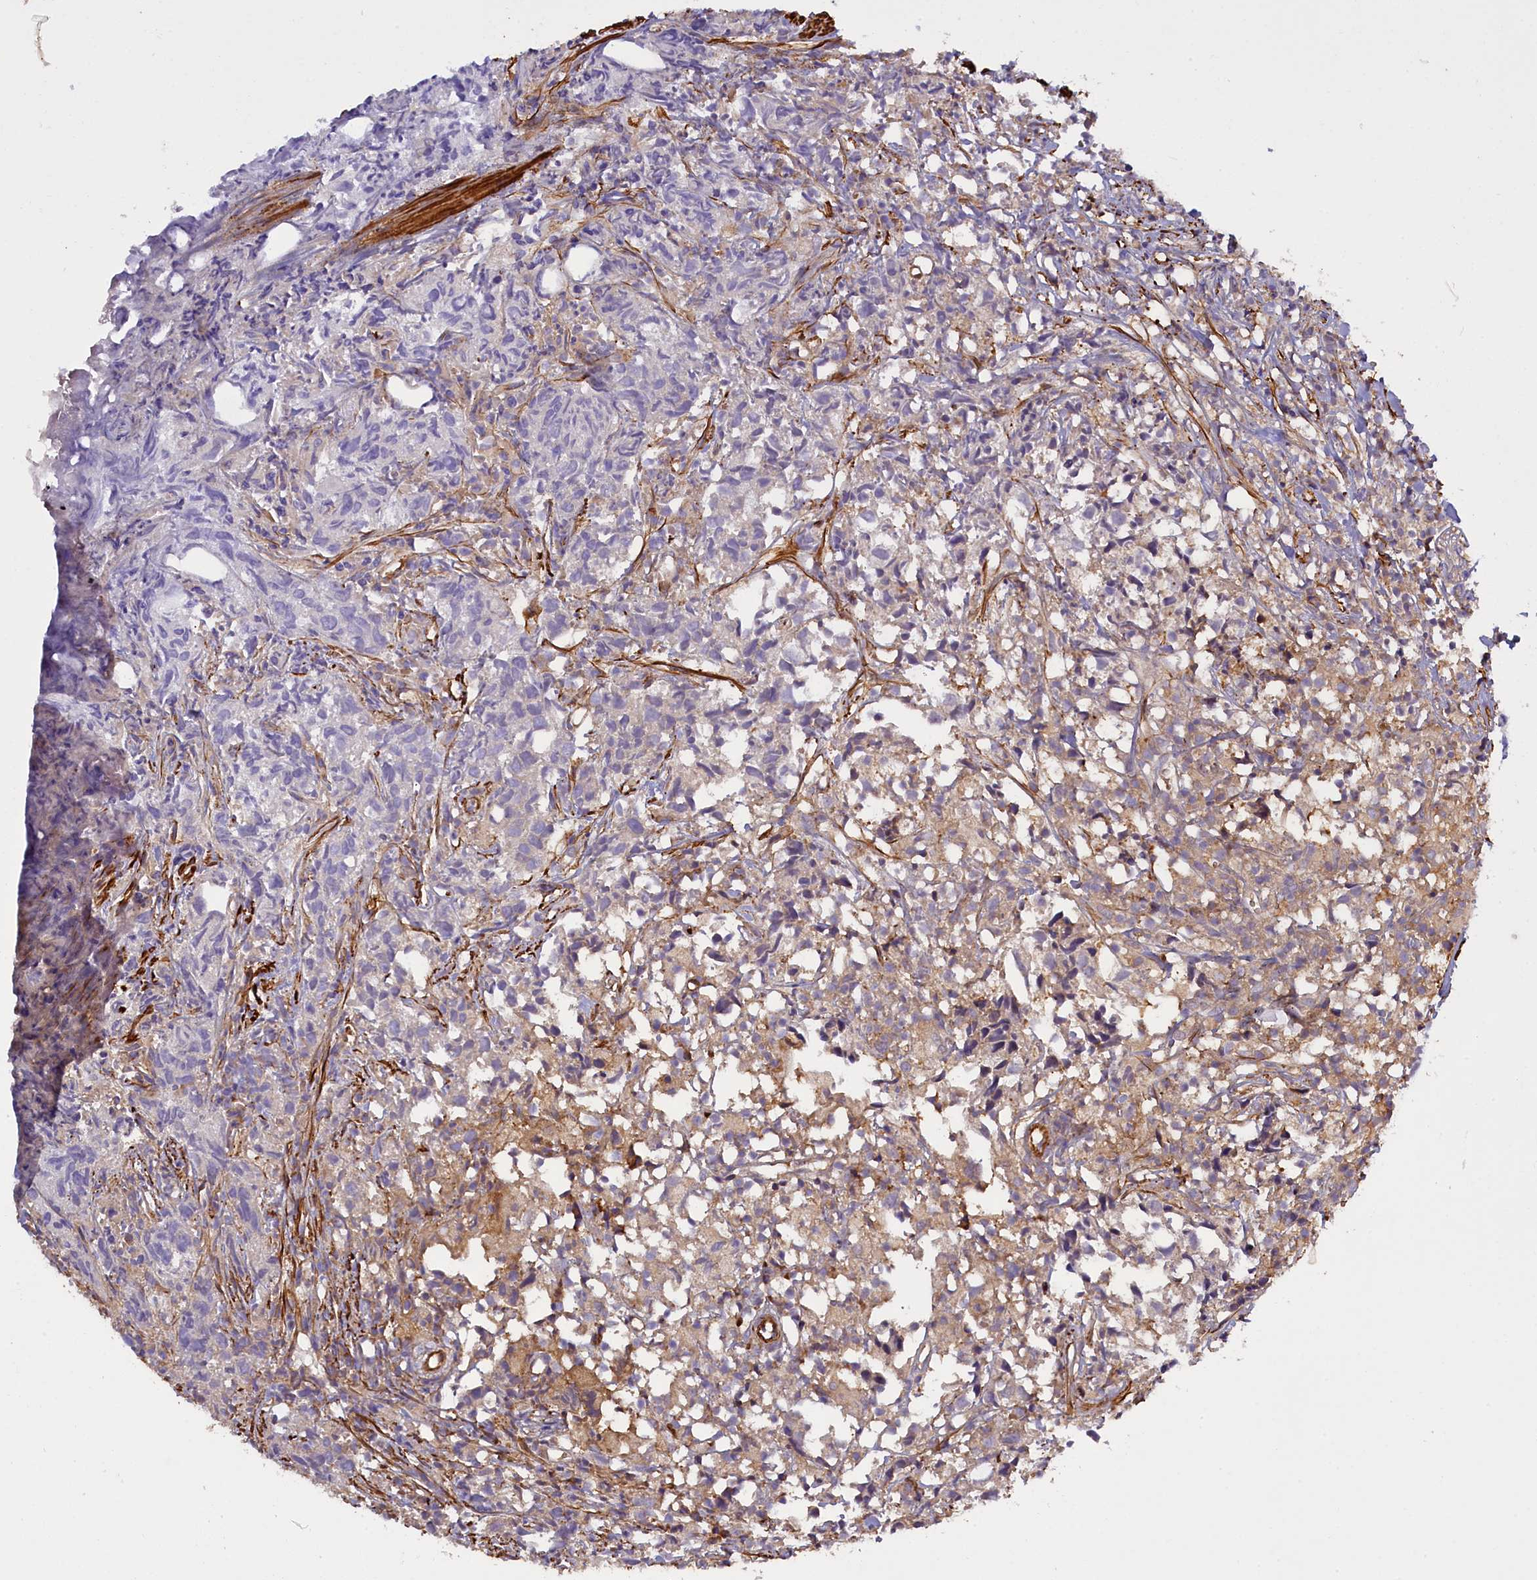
{"staining": {"intensity": "weak", "quantity": "<25%", "location": "cytoplasmic/membranous"}, "tissue": "urothelial cancer", "cell_type": "Tumor cells", "image_type": "cancer", "snomed": [{"axis": "morphology", "description": "Urothelial carcinoma, High grade"}, {"axis": "topography", "description": "Urinary bladder"}], "caption": "The immunohistochemistry (IHC) image has no significant positivity in tumor cells of high-grade urothelial carcinoma tissue.", "gene": "FUZ", "patient": {"sex": "female", "age": 75}}